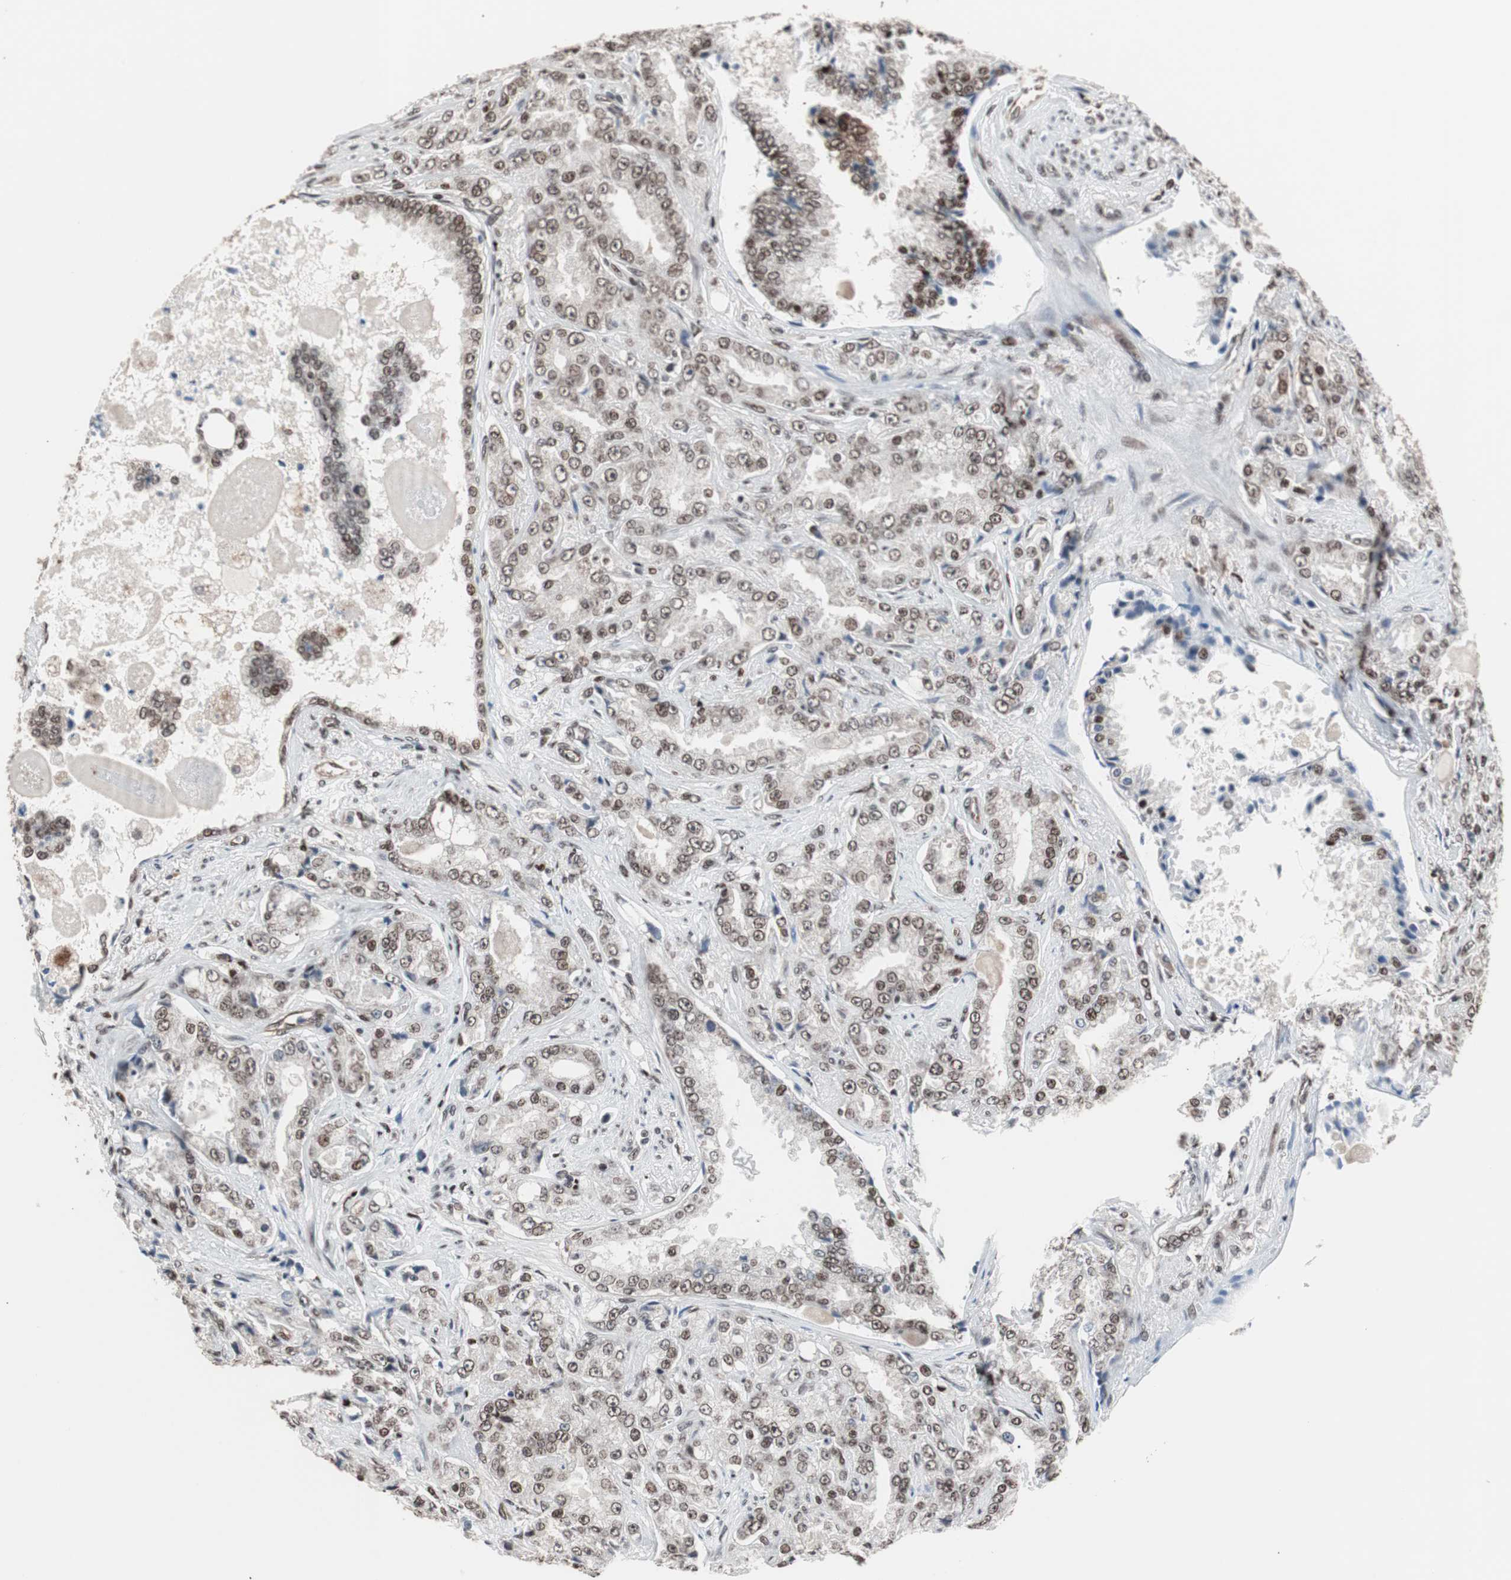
{"staining": {"intensity": "moderate", "quantity": ">75%", "location": "nuclear"}, "tissue": "prostate cancer", "cell_type": "Tumor cells", "image_type": "cancer", "snomed": [{"axis": "morphology", "description": "Adenocarcinoma, High grade"}, {"axis": "topography", "description": "Prostate"}], "caption": "A high-resolution micrograph shows immunohistochemistry (IHC) staining of prostate cancer (adenocarcinoma (high-grade)), which demonstrates moderate nuclear positivity in about >75% of tumor cells. Nuclei are stained in blue.", "gene": "POGZ", "patient": {"sex": "male", "age": 73}}